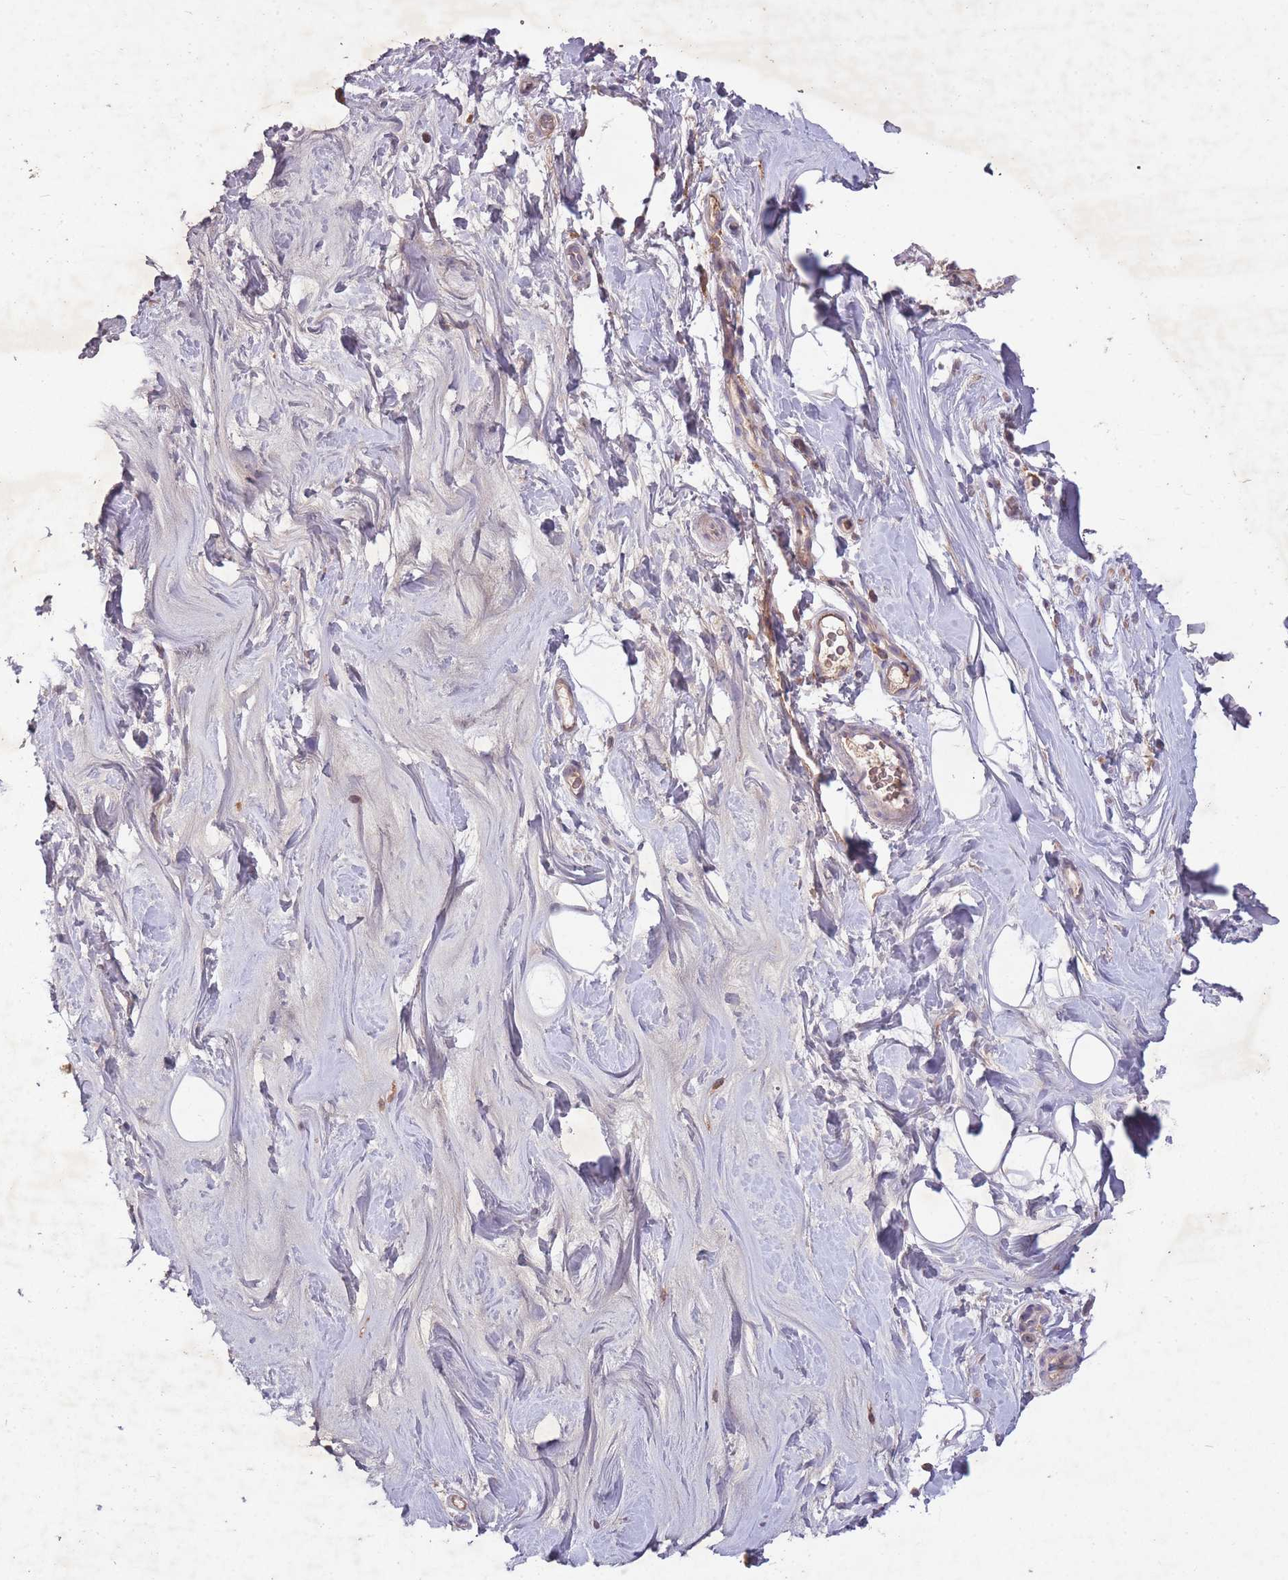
{"staining": {"intensity": "negative", "quantity": "none", "location": "none"}, "tissue": "adipose tissue", "cell_type": "Adipocytes", "image_type": "normal", "snomed": [{"axis": "morphology", "description": "Normal tissue, NOS"}, {"axis": "topography", "description": "Breast"}], "caption": "A high-resolution image shows immunohistochemistry staining of unremarkable adipose tissue, which demonstrates no significant staining in adipocytes.", "gene": "OR2V1", "patient": {"sex": "female", "age": 26}}